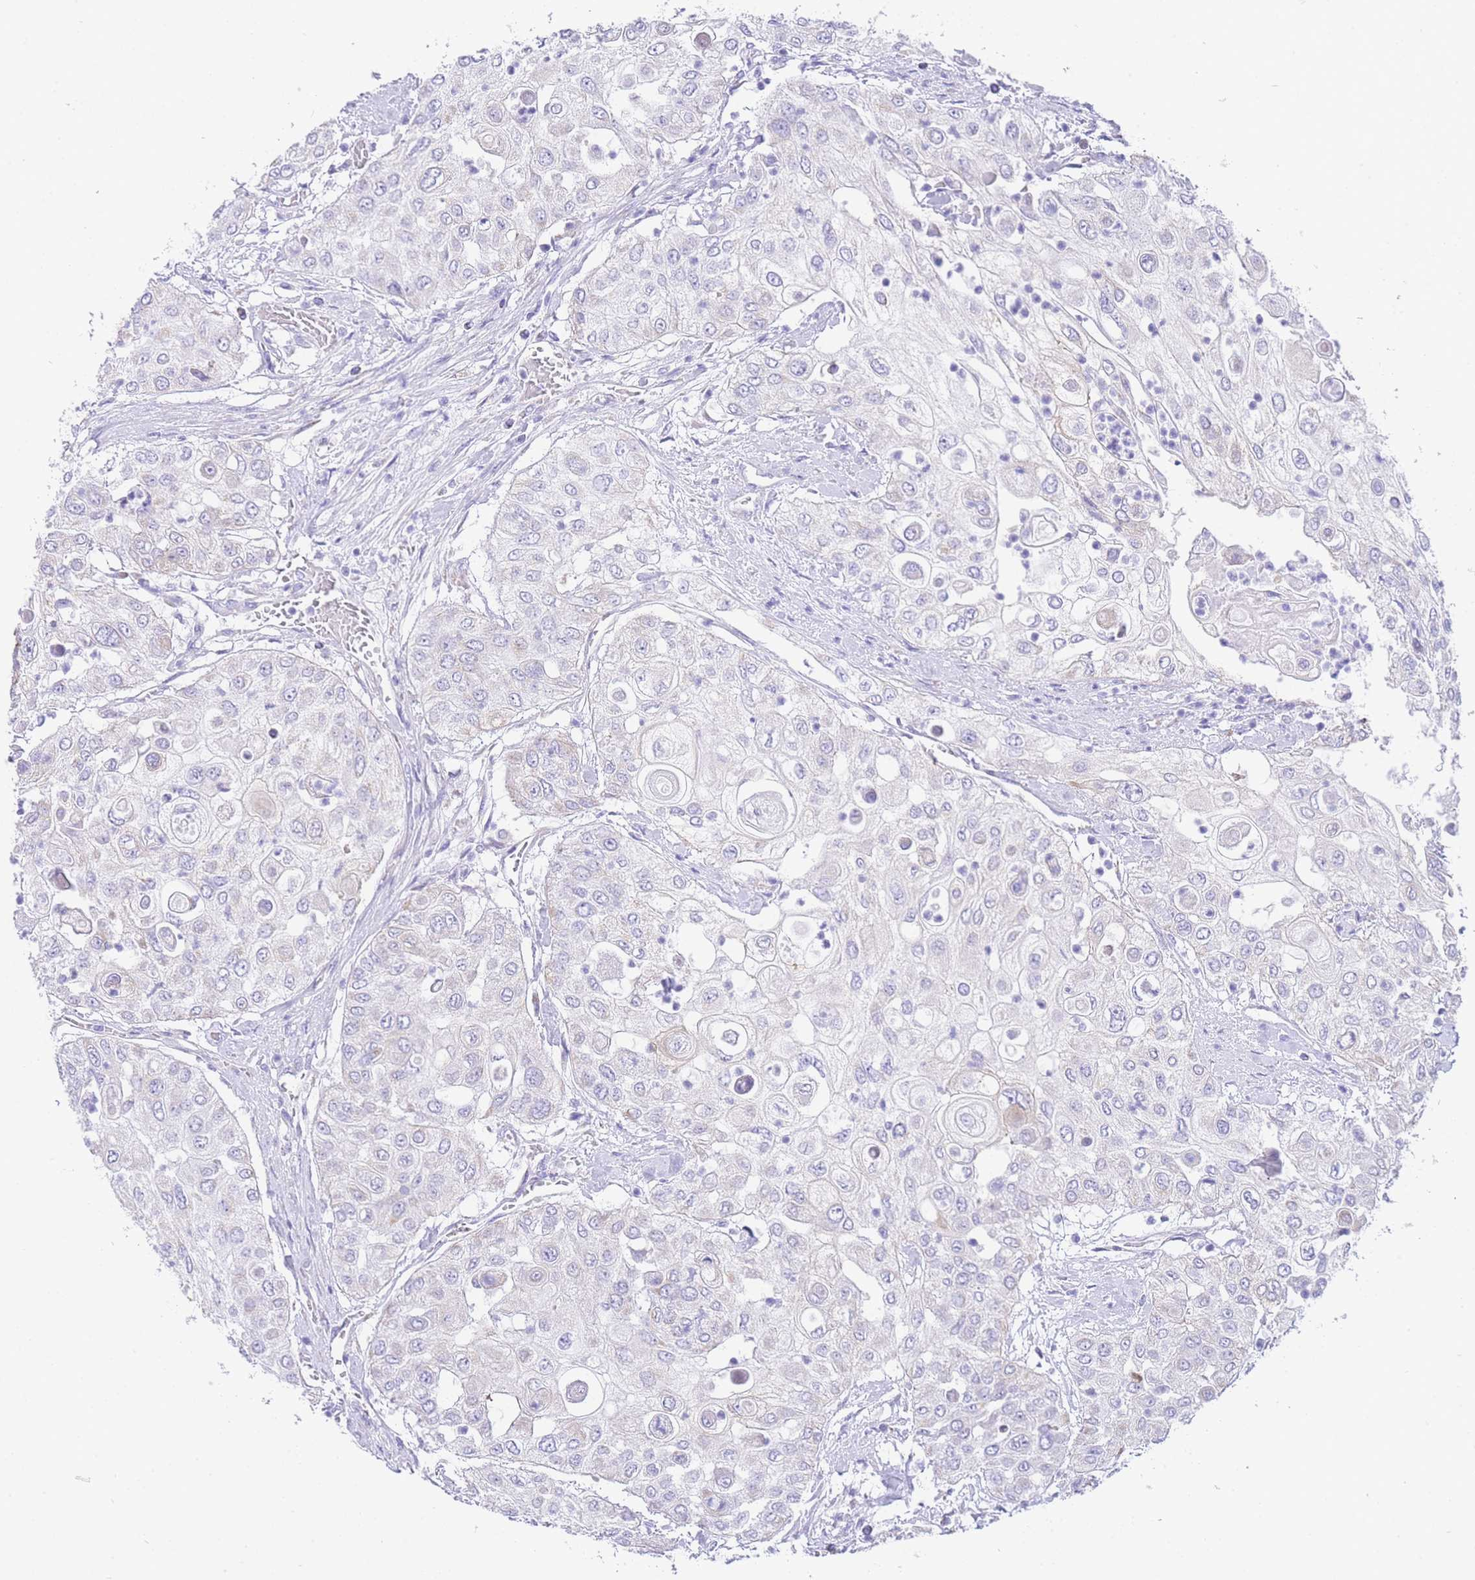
{"staining": {"intensity": "negative", "quantity": "none", "location": "none"}, "tissue": "urothelial cancer", "cell_type": "Tumor cells", "image_type": "cancer", "snomed": [{"axis": "morphology", "description": "Urothelial carcinoma, High grade"}, {"axis": "topography", "description": "Urinary bladder"}], "caption": "This is an immunohistochemistry (IHC) photomicrograph of urothelial cancer. There is no positivity in tumor cells.", "gene": "ACSM4", "patient": {"sex": "female", "age": 79}}